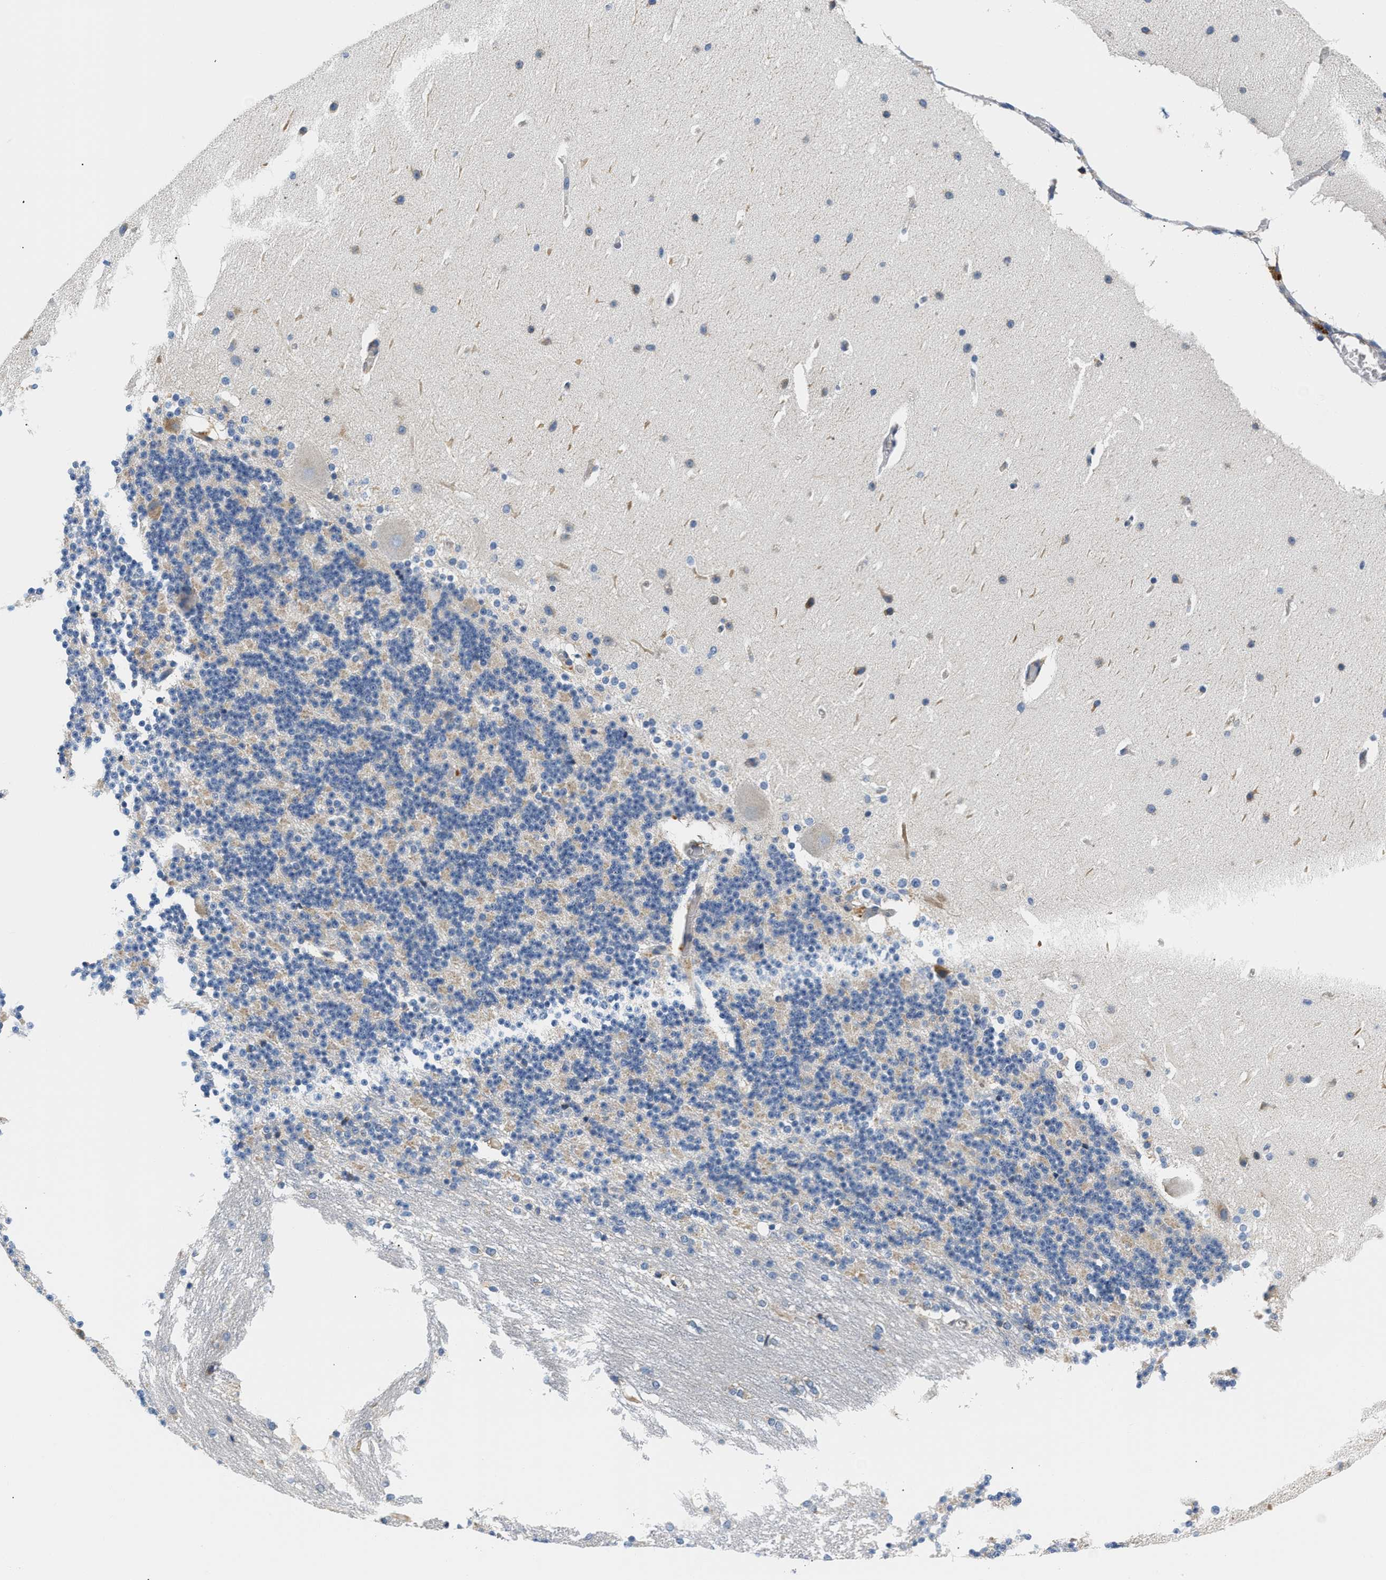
{"staining": {"intensity": "weak", "quantity": "<25%", "location": "cytoplasmic/membranous"}, "tissue": "cerebellum", "cell_type": "Cells in granular layer", "image_type": "normal", "snomed": [{"axis": "morphology", "description": "Normal tissue, NOS"}, {"axis": "topography", "description": "Cerebellum"}], "caption": "IHC of unremarkable human cerebellum reveals no expression in cells in granular layer.", "gene": "HDHD3", "patient": {"sex": "female", "age": 19}}